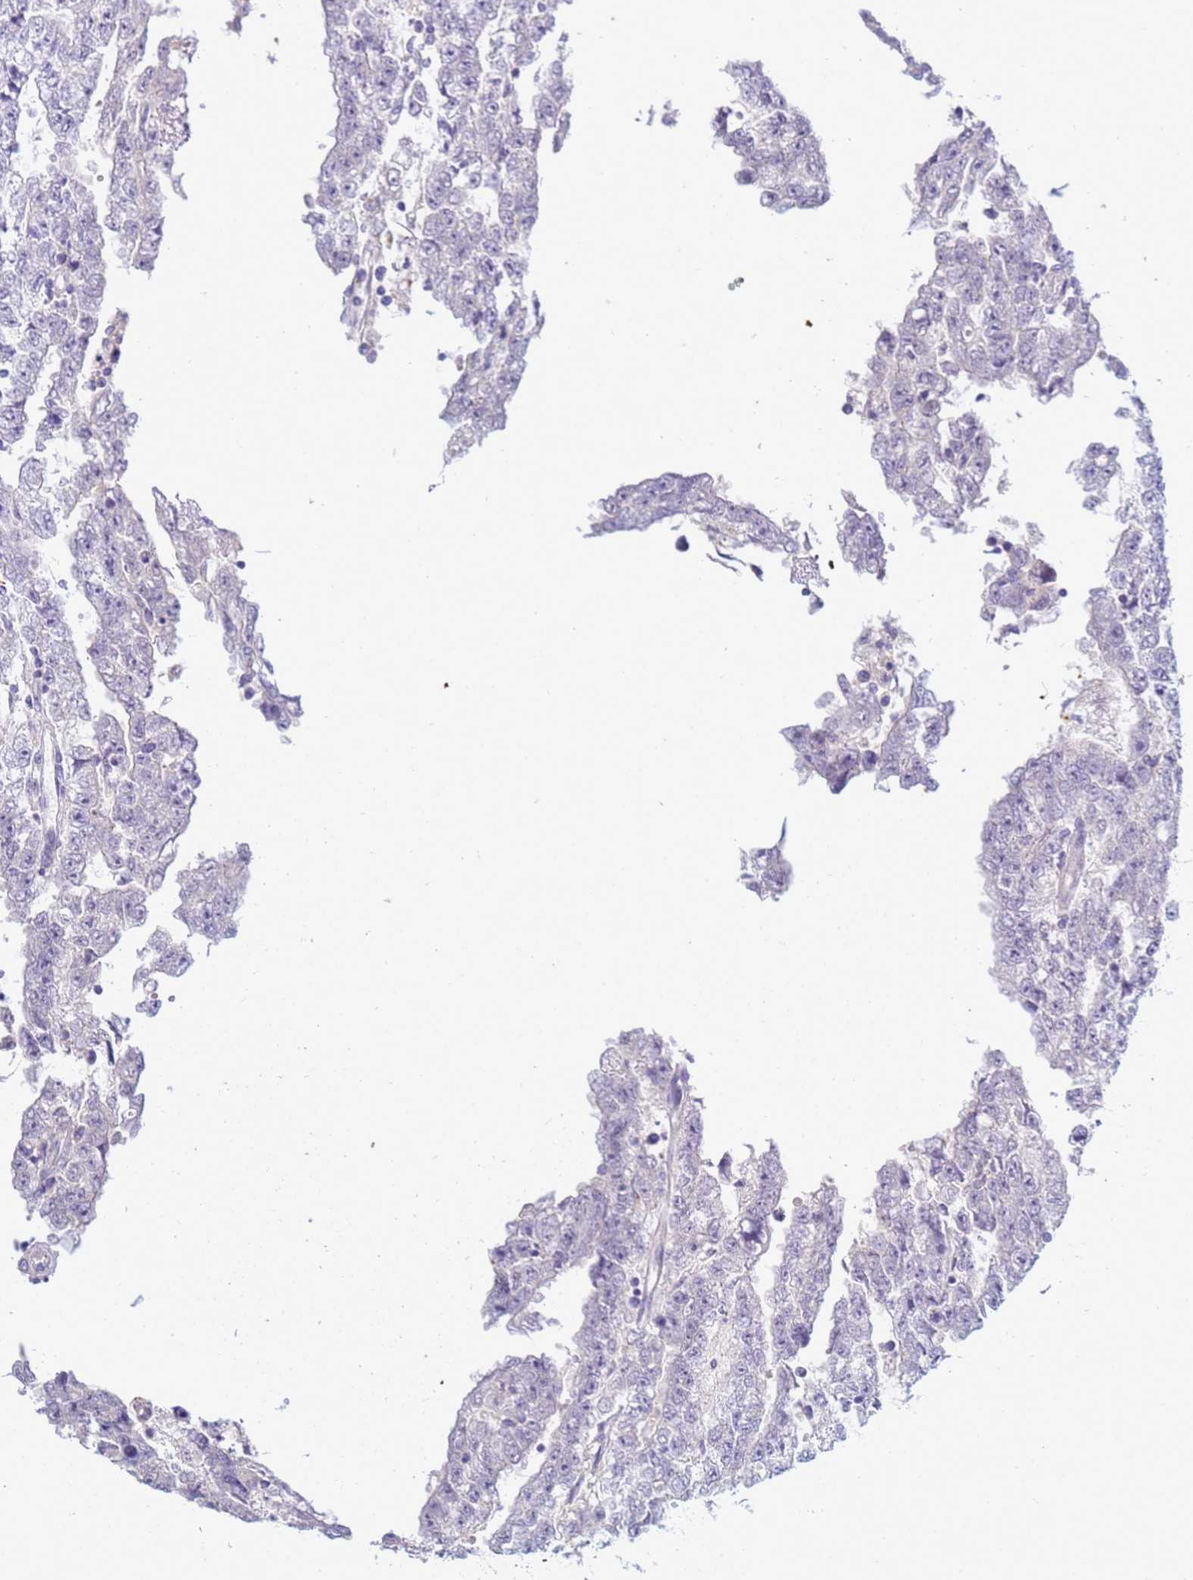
{"staining": {"intensity": "negative", "quantity": "none", "location": "none"}, "tissue": "testis cancer", "cell_type": "Tumor cells", "image_type": "cancer", "snomed": [{"axis": "morphology", "description": "Carcinoma, Embryonal, NOS"}, {"axis": "topography", "description": "Testis"}], "caption": "Tumor cells are negative for brown protein staining in testis cancer (embryonal carcinoma).", "gene": "B3GNT8", "patient": {"sex": "male", "age": 25}}